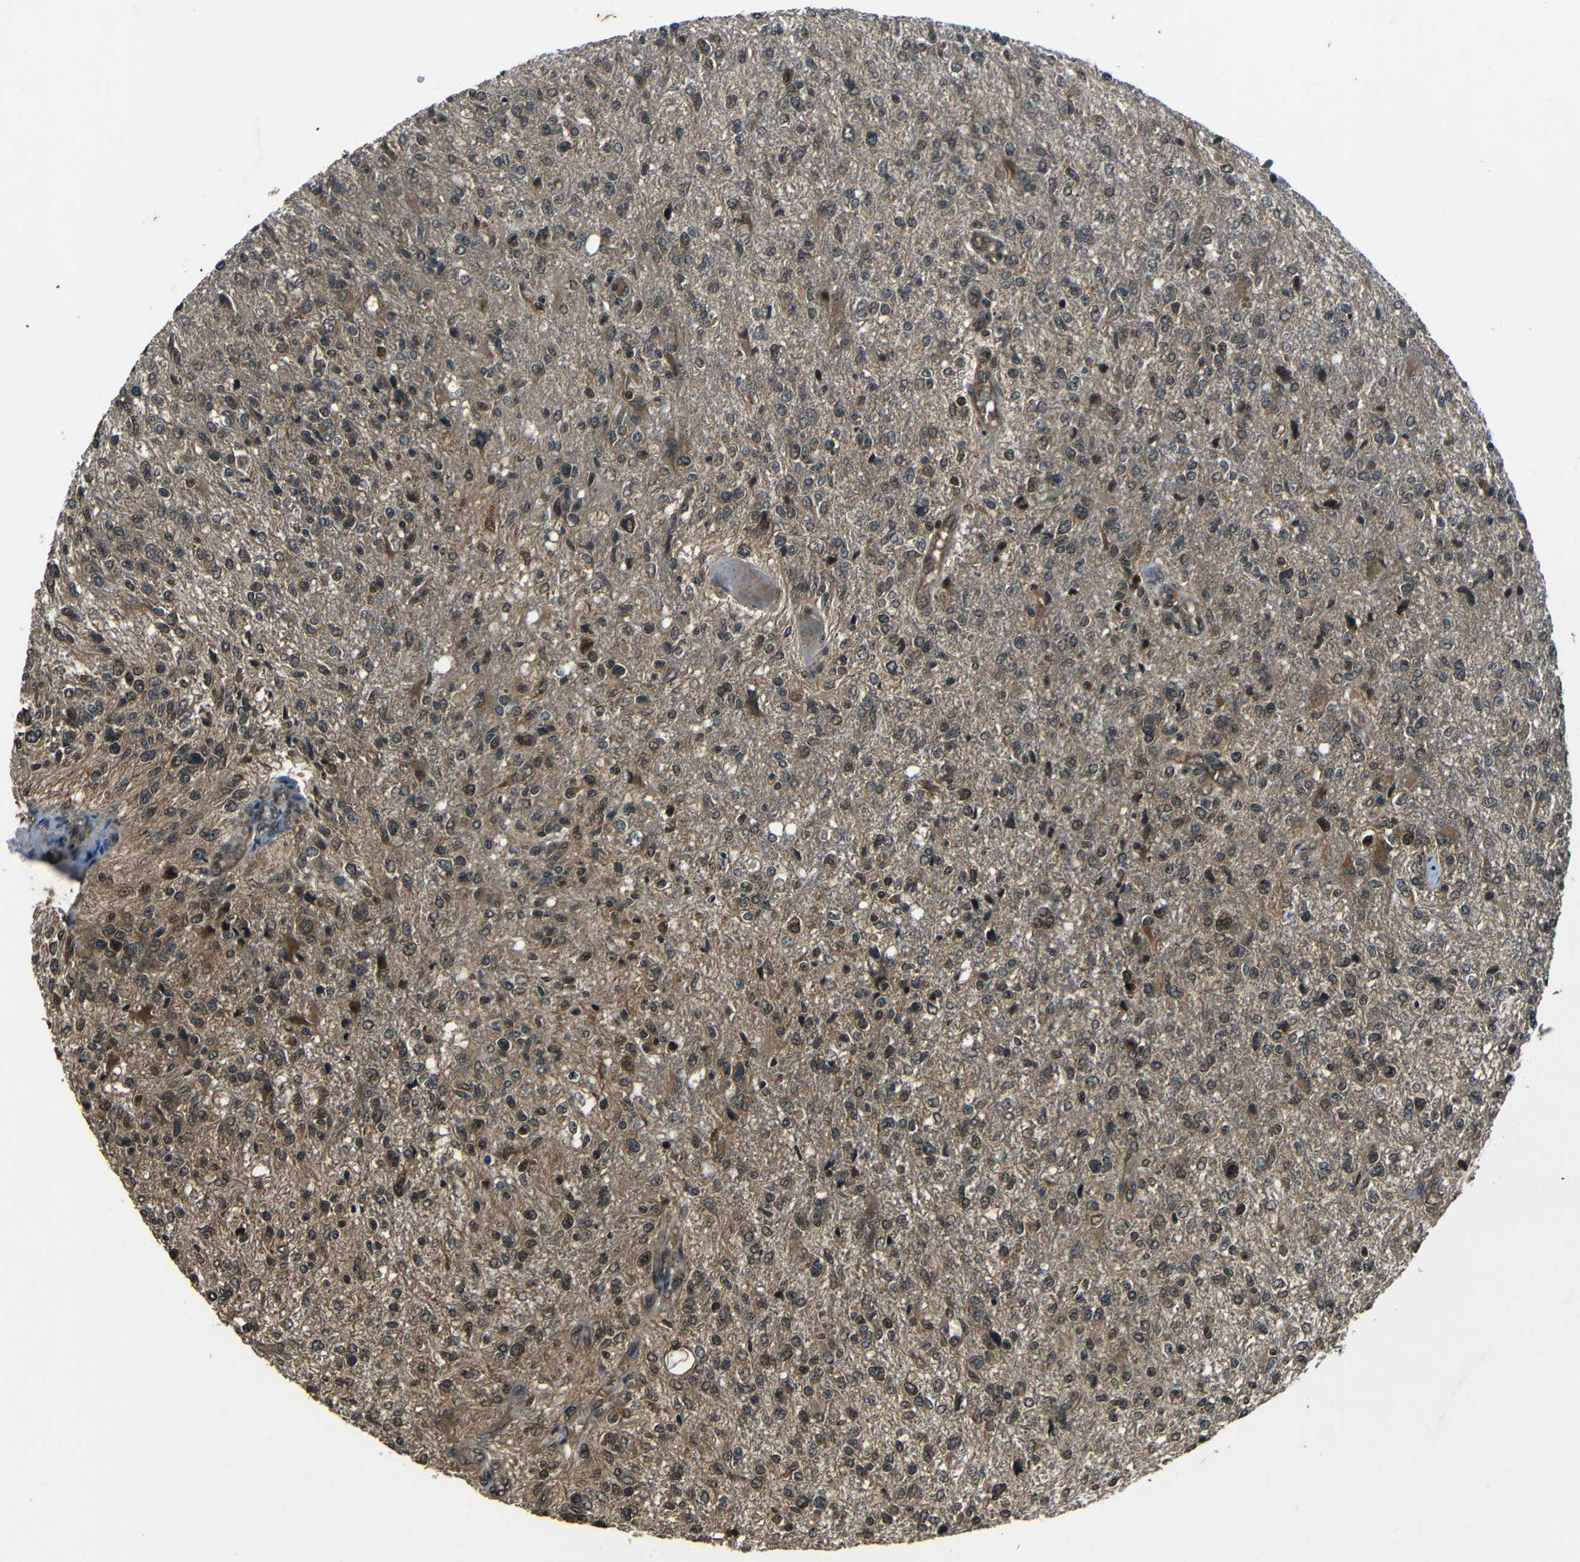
{"staining": {"intensity": "moderate", "quantity": ">75%", "location": "cytoplasmic/membranous,nuclear"}, "tissue": "glioma", "cell_type": "Tumor cells", "image_type": "cancer", "snomed": [{"axis": "morphology", "description": "Glioma, malignant, High grade"}, {"axis": "topography", "description": "Cerebral cortex"}], "caption": "Brown immunohistochemical staining in human glioma displays moderate cytoplasmic/membranous and nuclear positivity in about >75% of tumor cells.", "gene": "PLK2", "patient": {"sex": "male", "age": 76}}